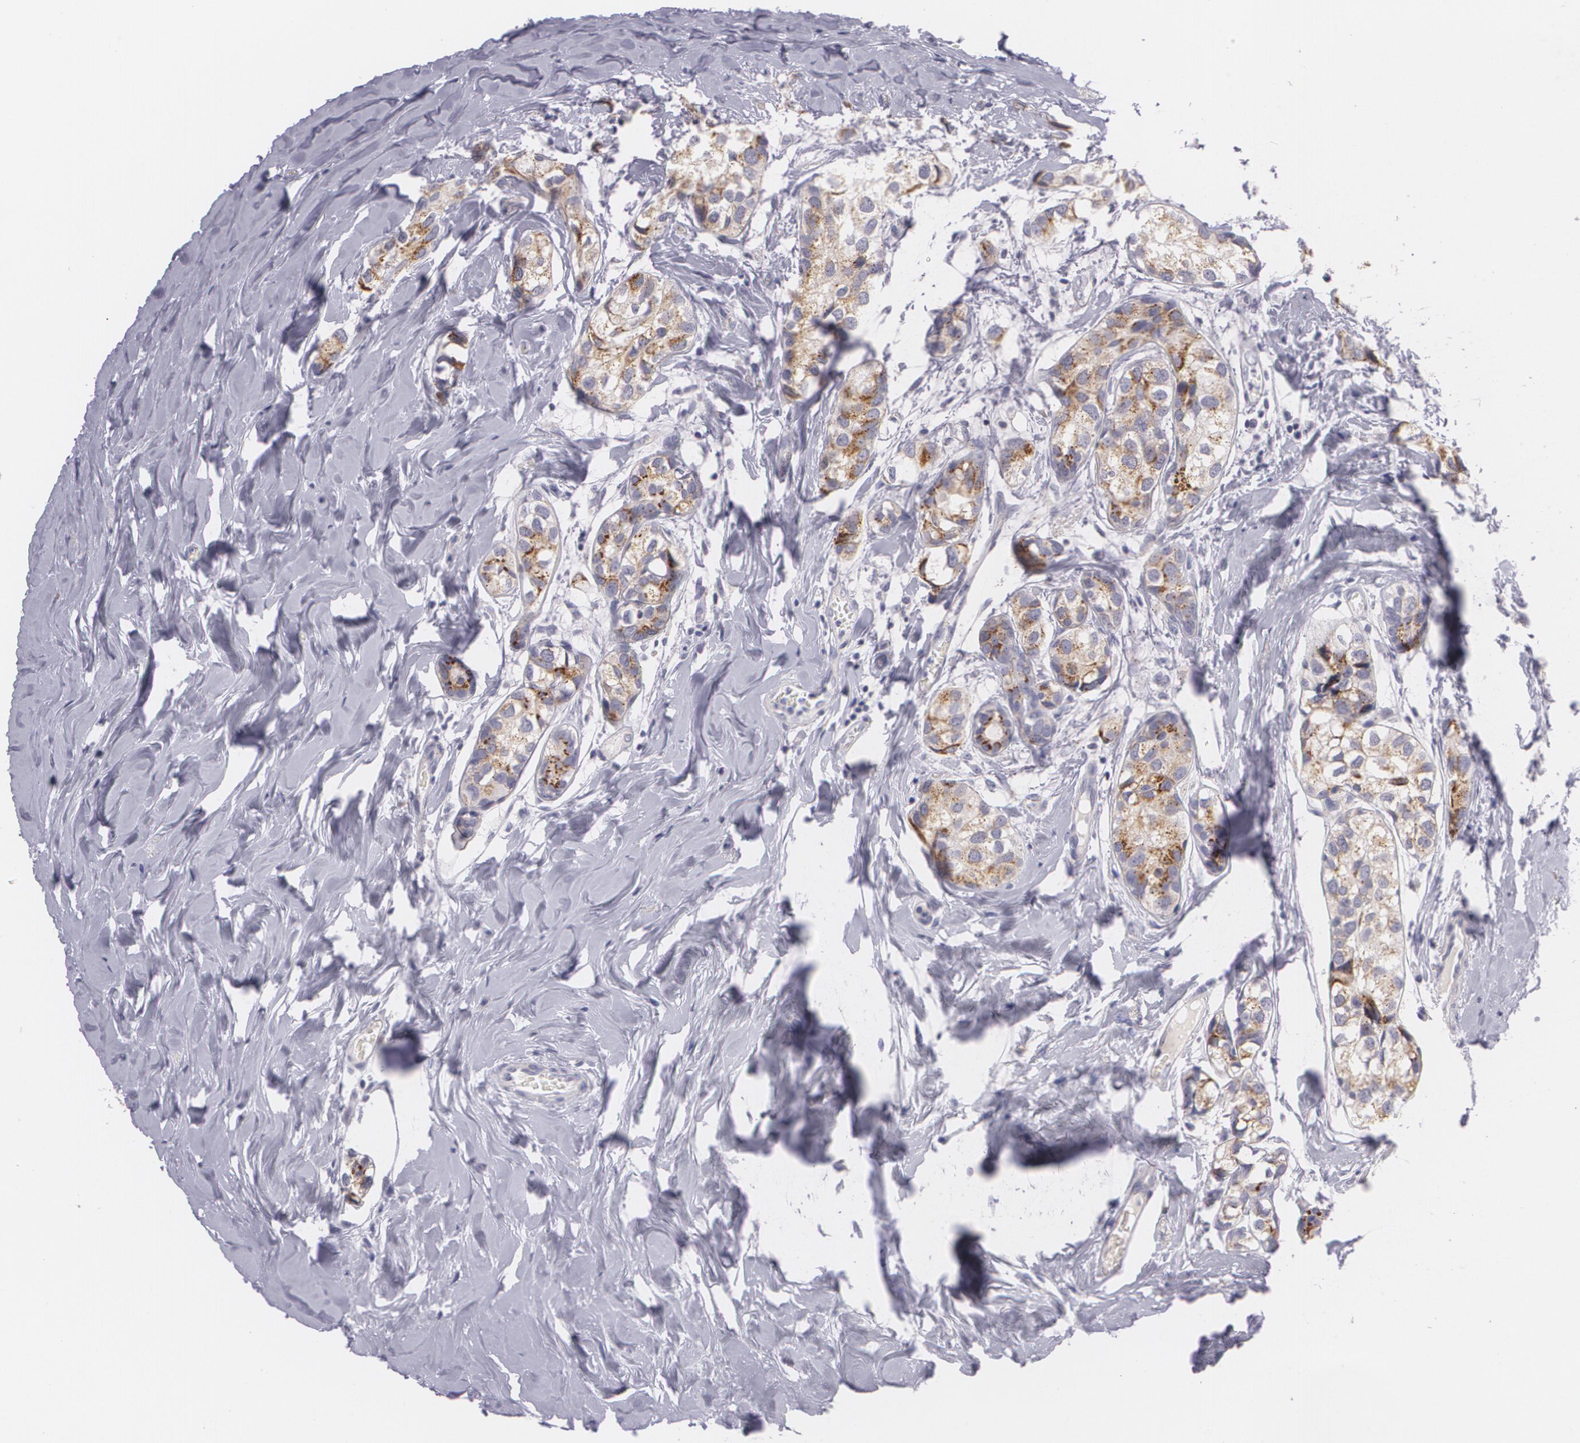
{"staining": {"intensity": "moderate", "quantity": "<25%", "location": "cytoplasmic/membranous"}, "tissue": "breast cancer", "cell_type": "Tumor cells", "image_type": "cancer", "snomed": [{"axis": "morphology", "description": "Duct carcinoma"}, {"axis": "topography", "description": "Breast"}], "caption": "Breast cancer (intraductal carcinoma) stained for a protein shows moderate cytoplasmic/membranous positivity in tumor cells.", "gene": "CILK1", "patient": {"sex": "female", "age": 68}}